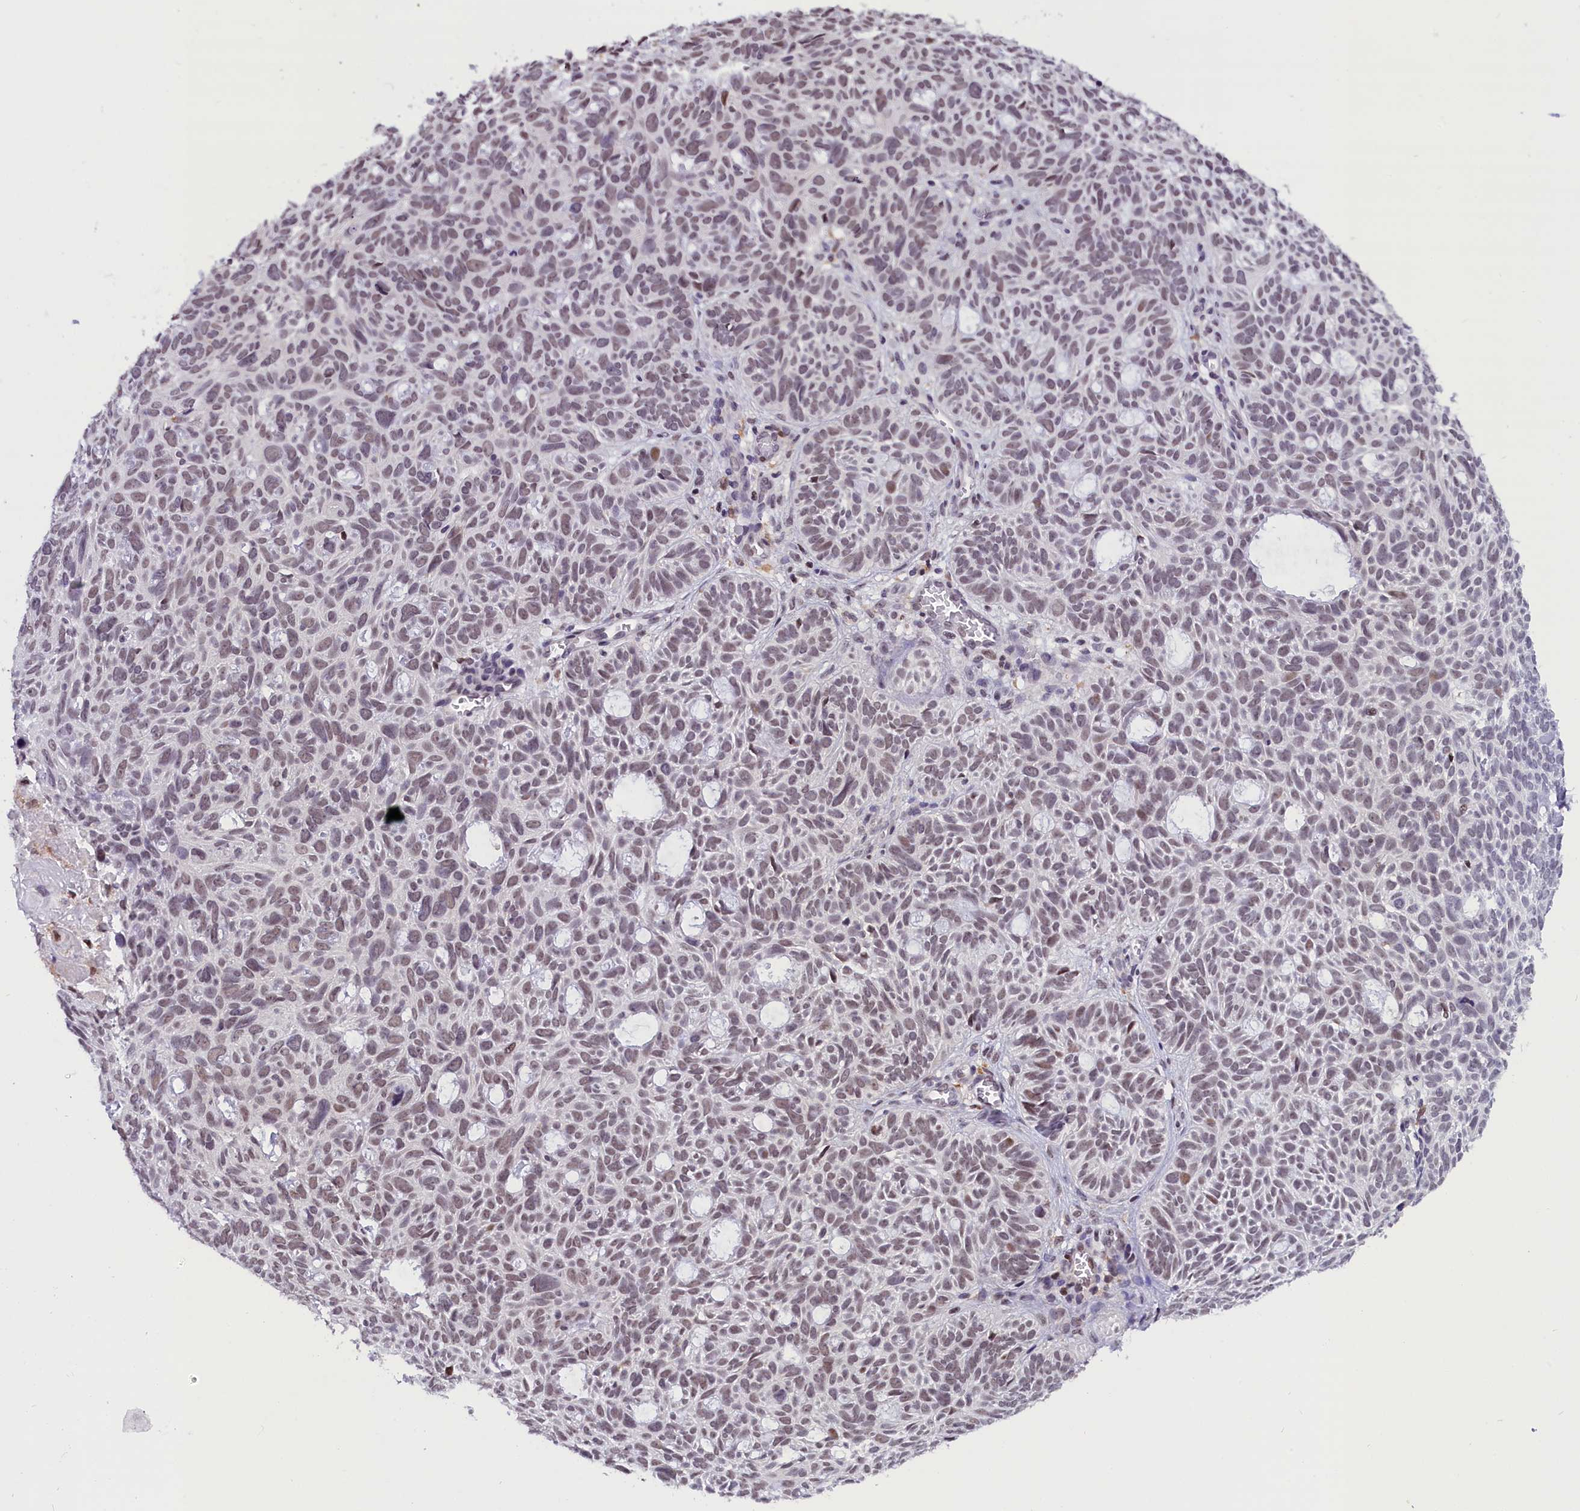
{"staining": {"intensity": "weak", "quantity": ">75%", "location": "nuclear"}, "tissue": "skin cancer", "cell_type": "Tumor cells", "image_type": "cancer", "snomed": [{"axis": "morphology", "description": "Basal cell carcinoma"}, {"axis": "topography", "description": "Skin"}], "caption": "The image reveals a brown stain indicating the presence of a protein in the nuclear of tumor cells in basal cell carcinoma (skin).", "gene": "CDYL2", "patient": {"sex": "male", "age": 69}}